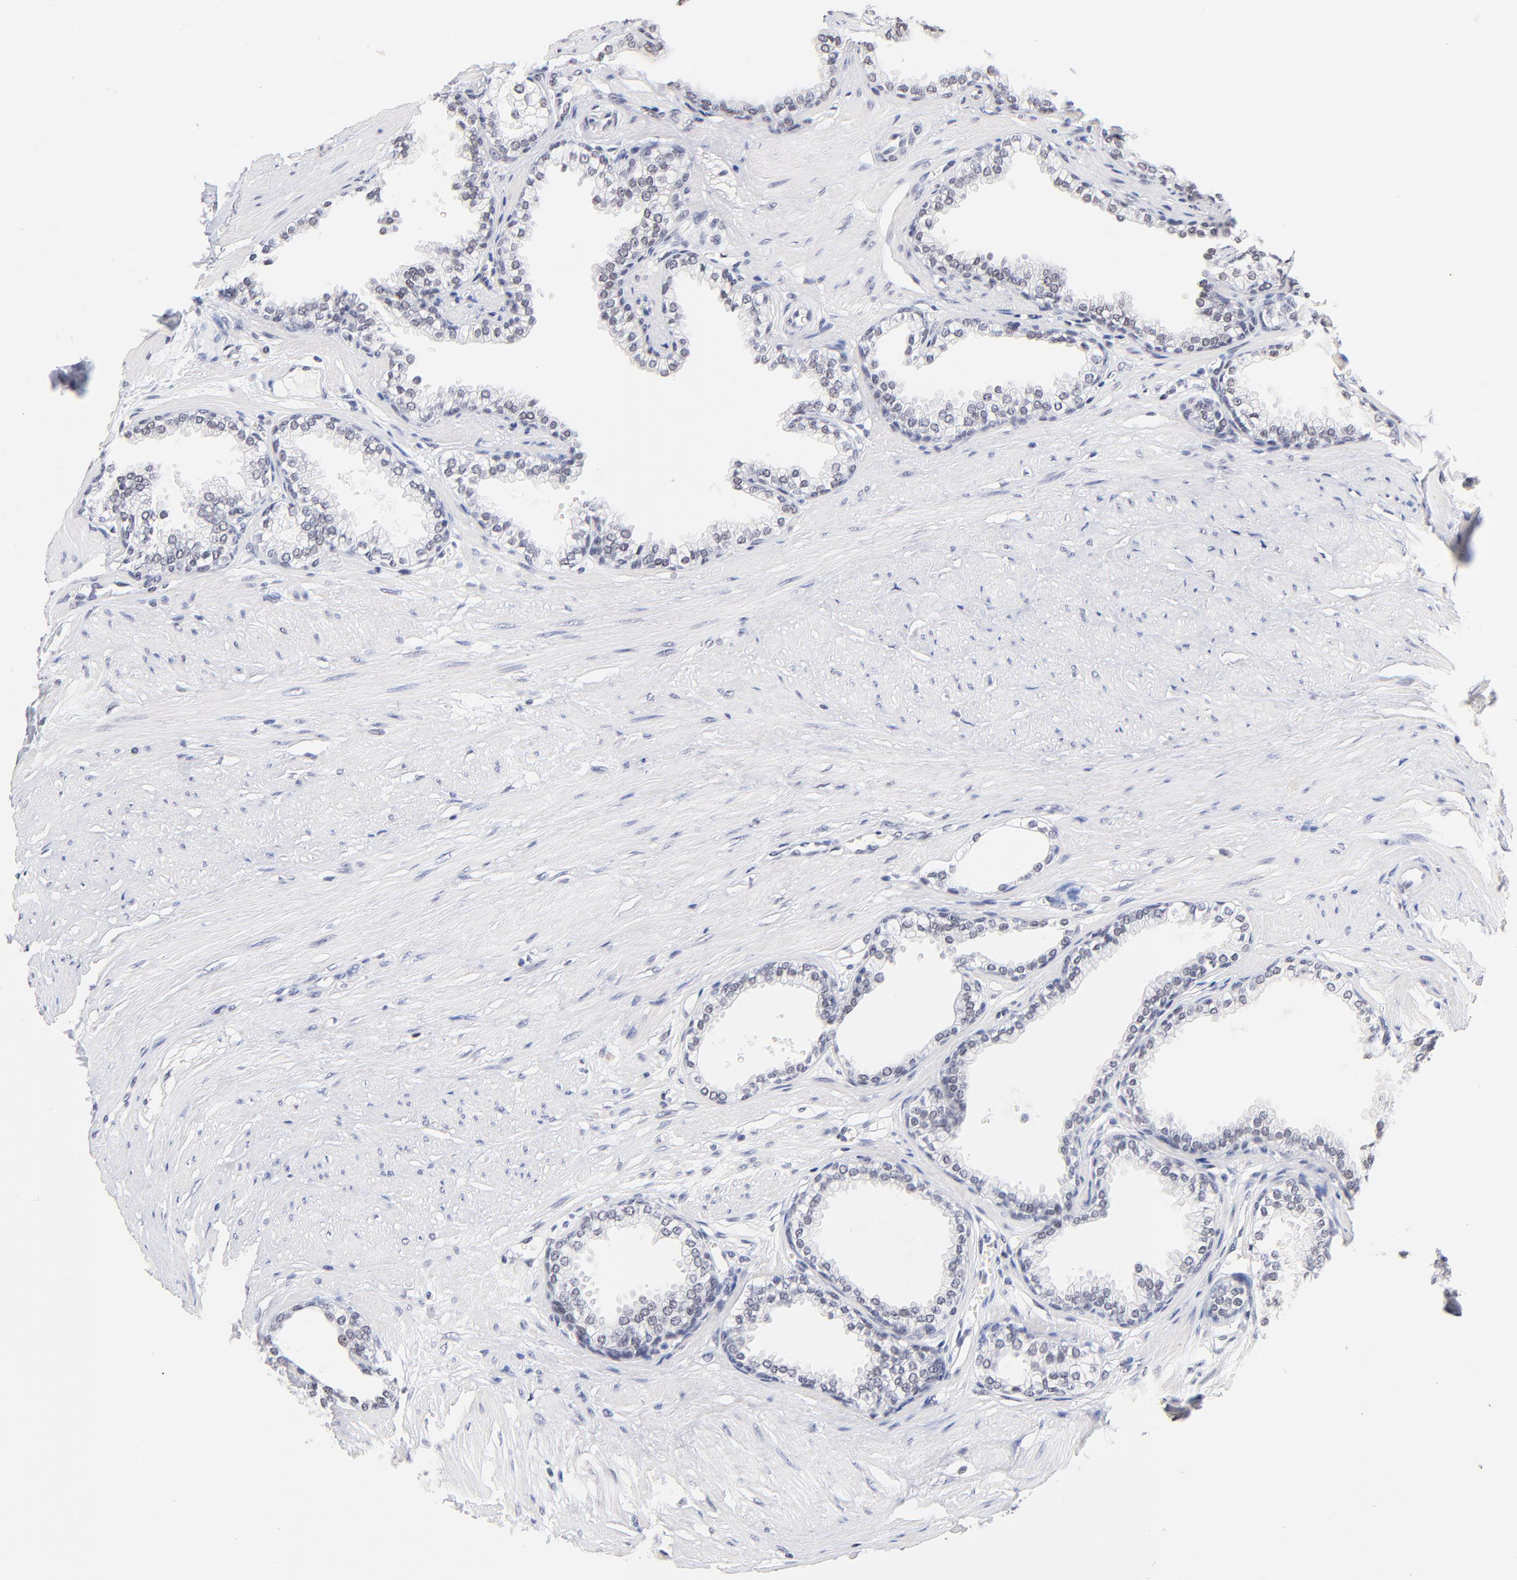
{"staining": {"intensity": "moderate", "quantity": ">75%", "location": "nuclear"}, "tissue": "prostate", "cell_type": "Glandular cells", "image_type": "normal", "snomed": [{"axis": "morphology", "description": "Normal tissue, NOS"}, {"axis": "topography", "description": "Prostate"}], "caption": "IHC (DAB) staining of unremarkable prostate displays moderate nuclear protein expression in approximately >75% of glandular cells. (DAB IHC with brightfield microscopy, high magnification).", "gene": "ZNF74", "patient": {"sex": "male", "age": 64}}